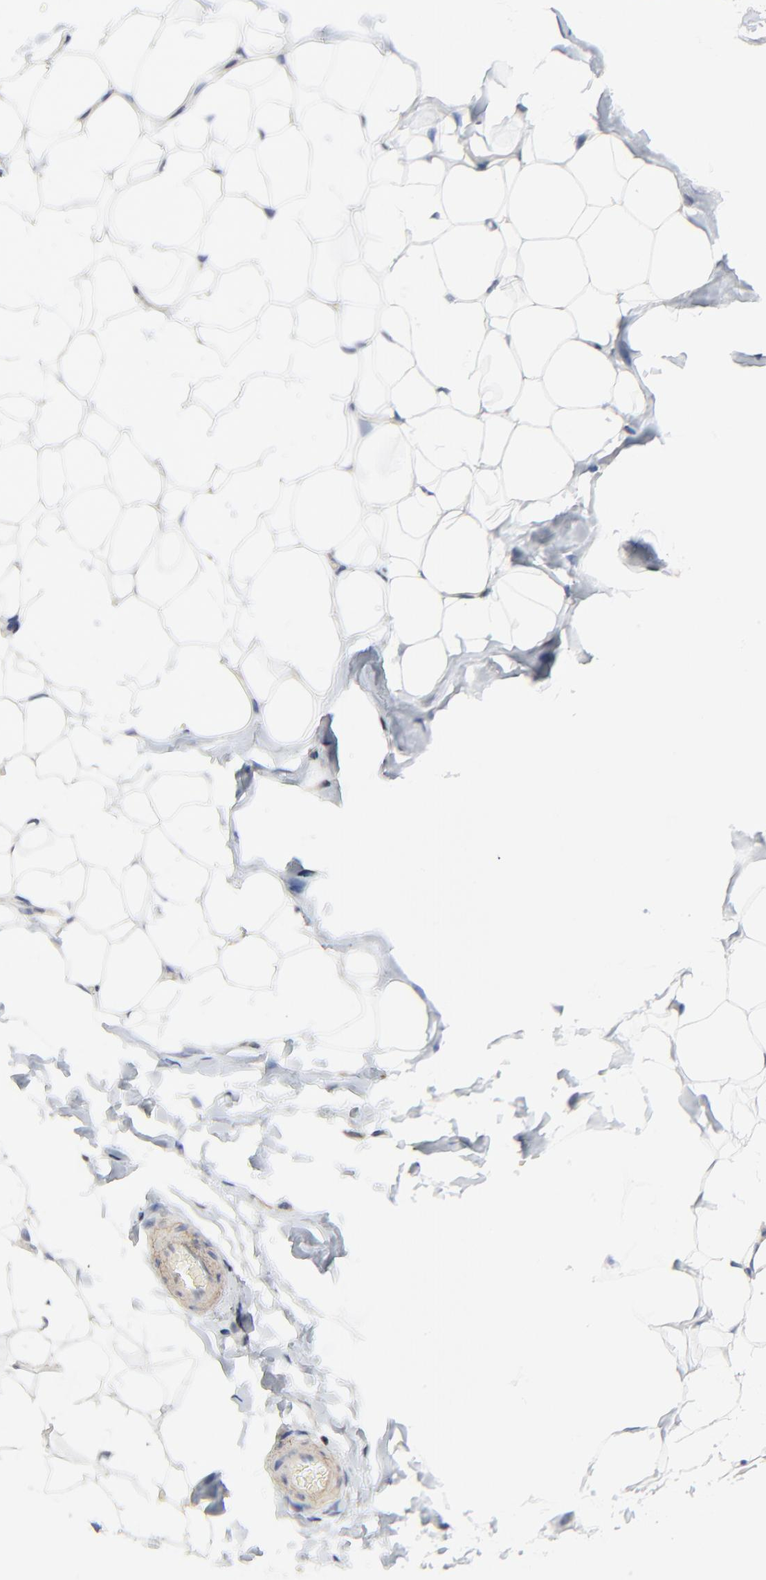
{"staining": {"intensity": "negative", "quantity": "none", "location": "none"}, "tissue": "adipose tissue", "cell_type": "Adipocytes", "image_type": "normal", "snomed": [{"axis": "morphology", "description": "Normal tissue, NOS"}, {"axis": "topography", "description": "Soft tissue"}], "caption": "IHC of normal adipose tissue exhibits no staining in adipocytes. (Brightfield microscopy of DAB immunohistochemistry (IHC) at high magnification).", "gene": "SKAP1", "patient": {"sex": "male", "age": 26}}